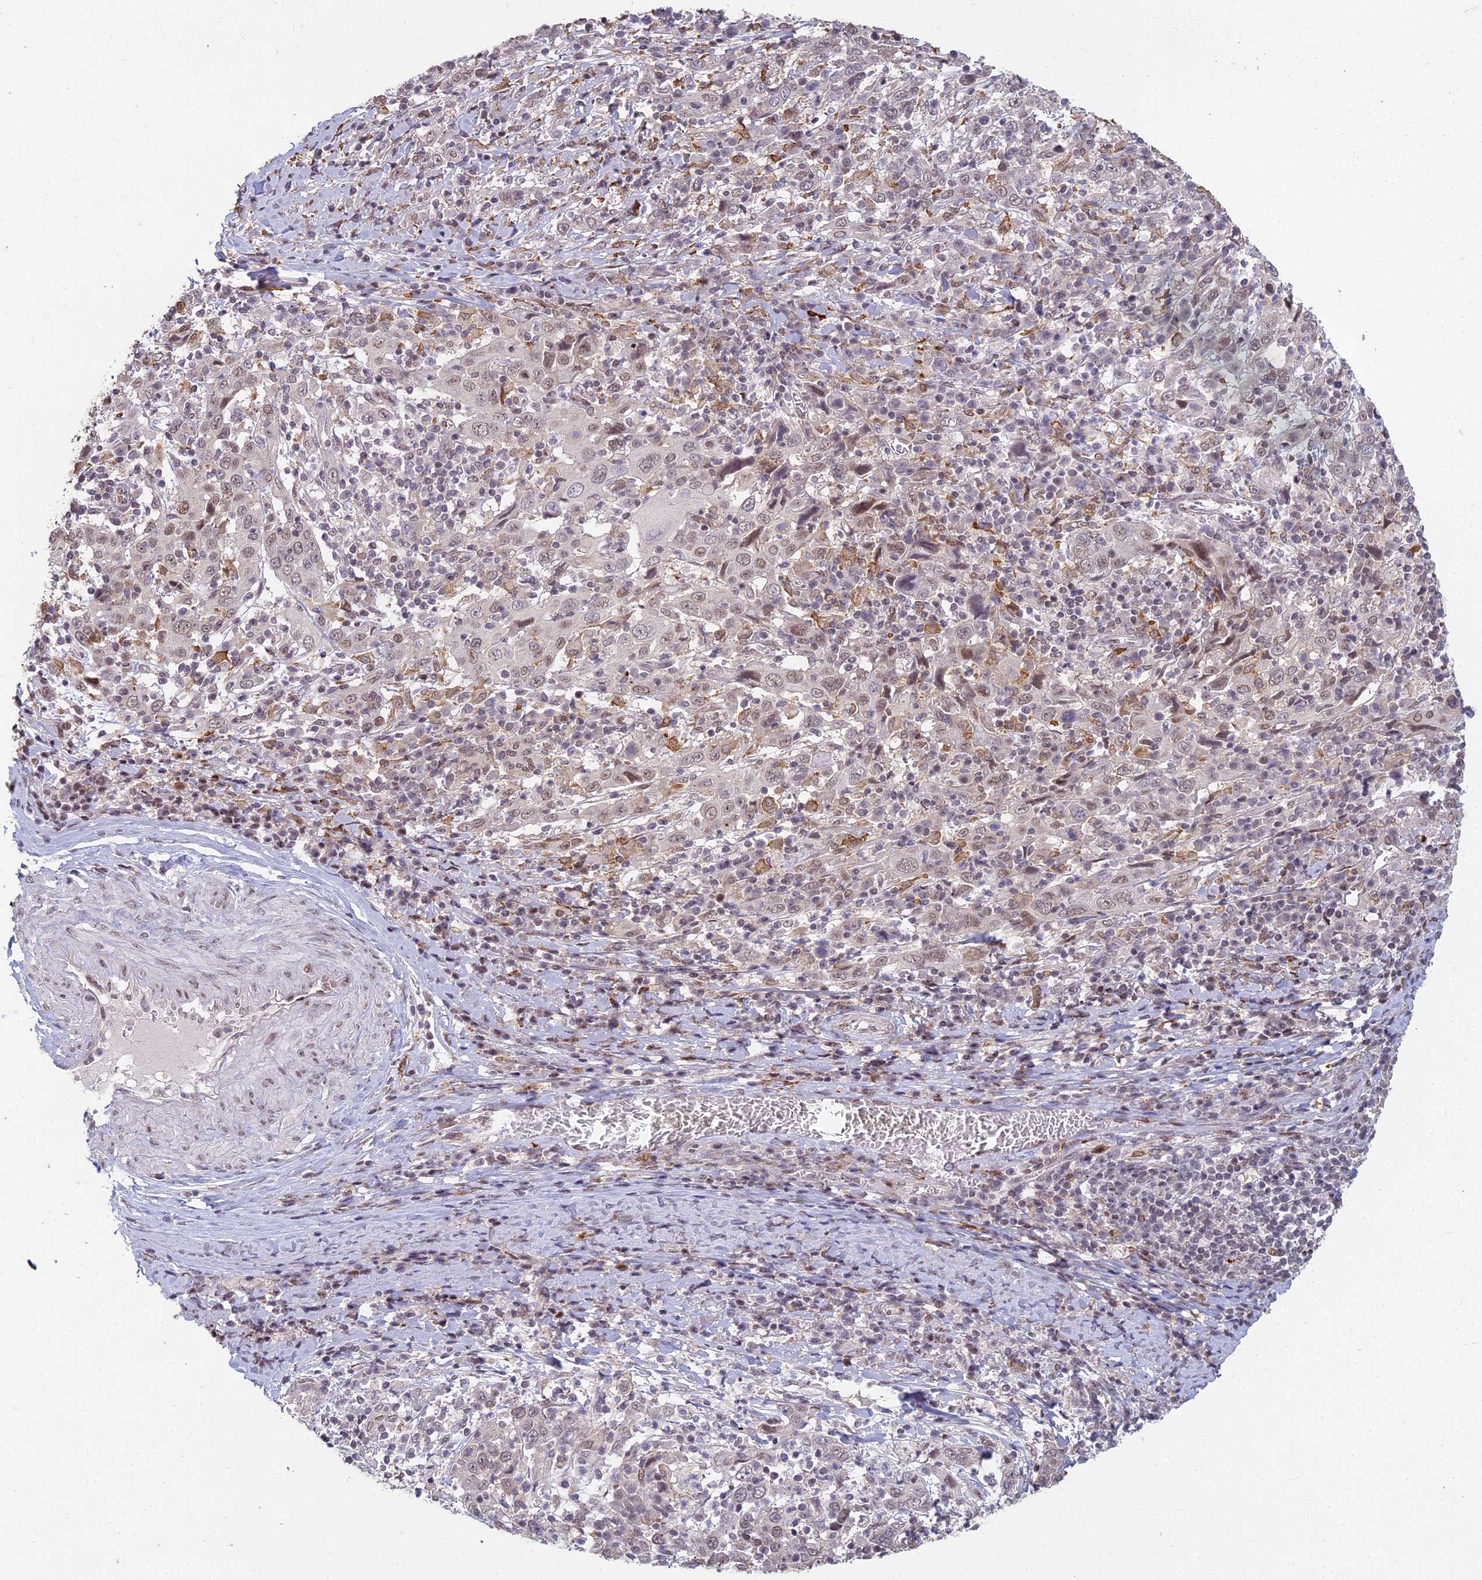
{"staining": {"intensity": "weak", "quantity": ">75%", "location": "nuclear"}, "tissue": "cervical cancer", "cell_type": "Tumor cells", "image_type": "cancer", "snomed": [{"axis": "morphology", "description": "Squamous cell carcinoma, NOS"}, {"axis": "topography", "description": "Cervix"}], "caption": "Brown immunohistochemical staining in human cervical cancer (squamous cell carcinoma) demonstrates weak nuclear staining in approximately >75% of tumor cells.", "gene": "ABHD17A", "patient": {"sex": "female", "age": 46}}